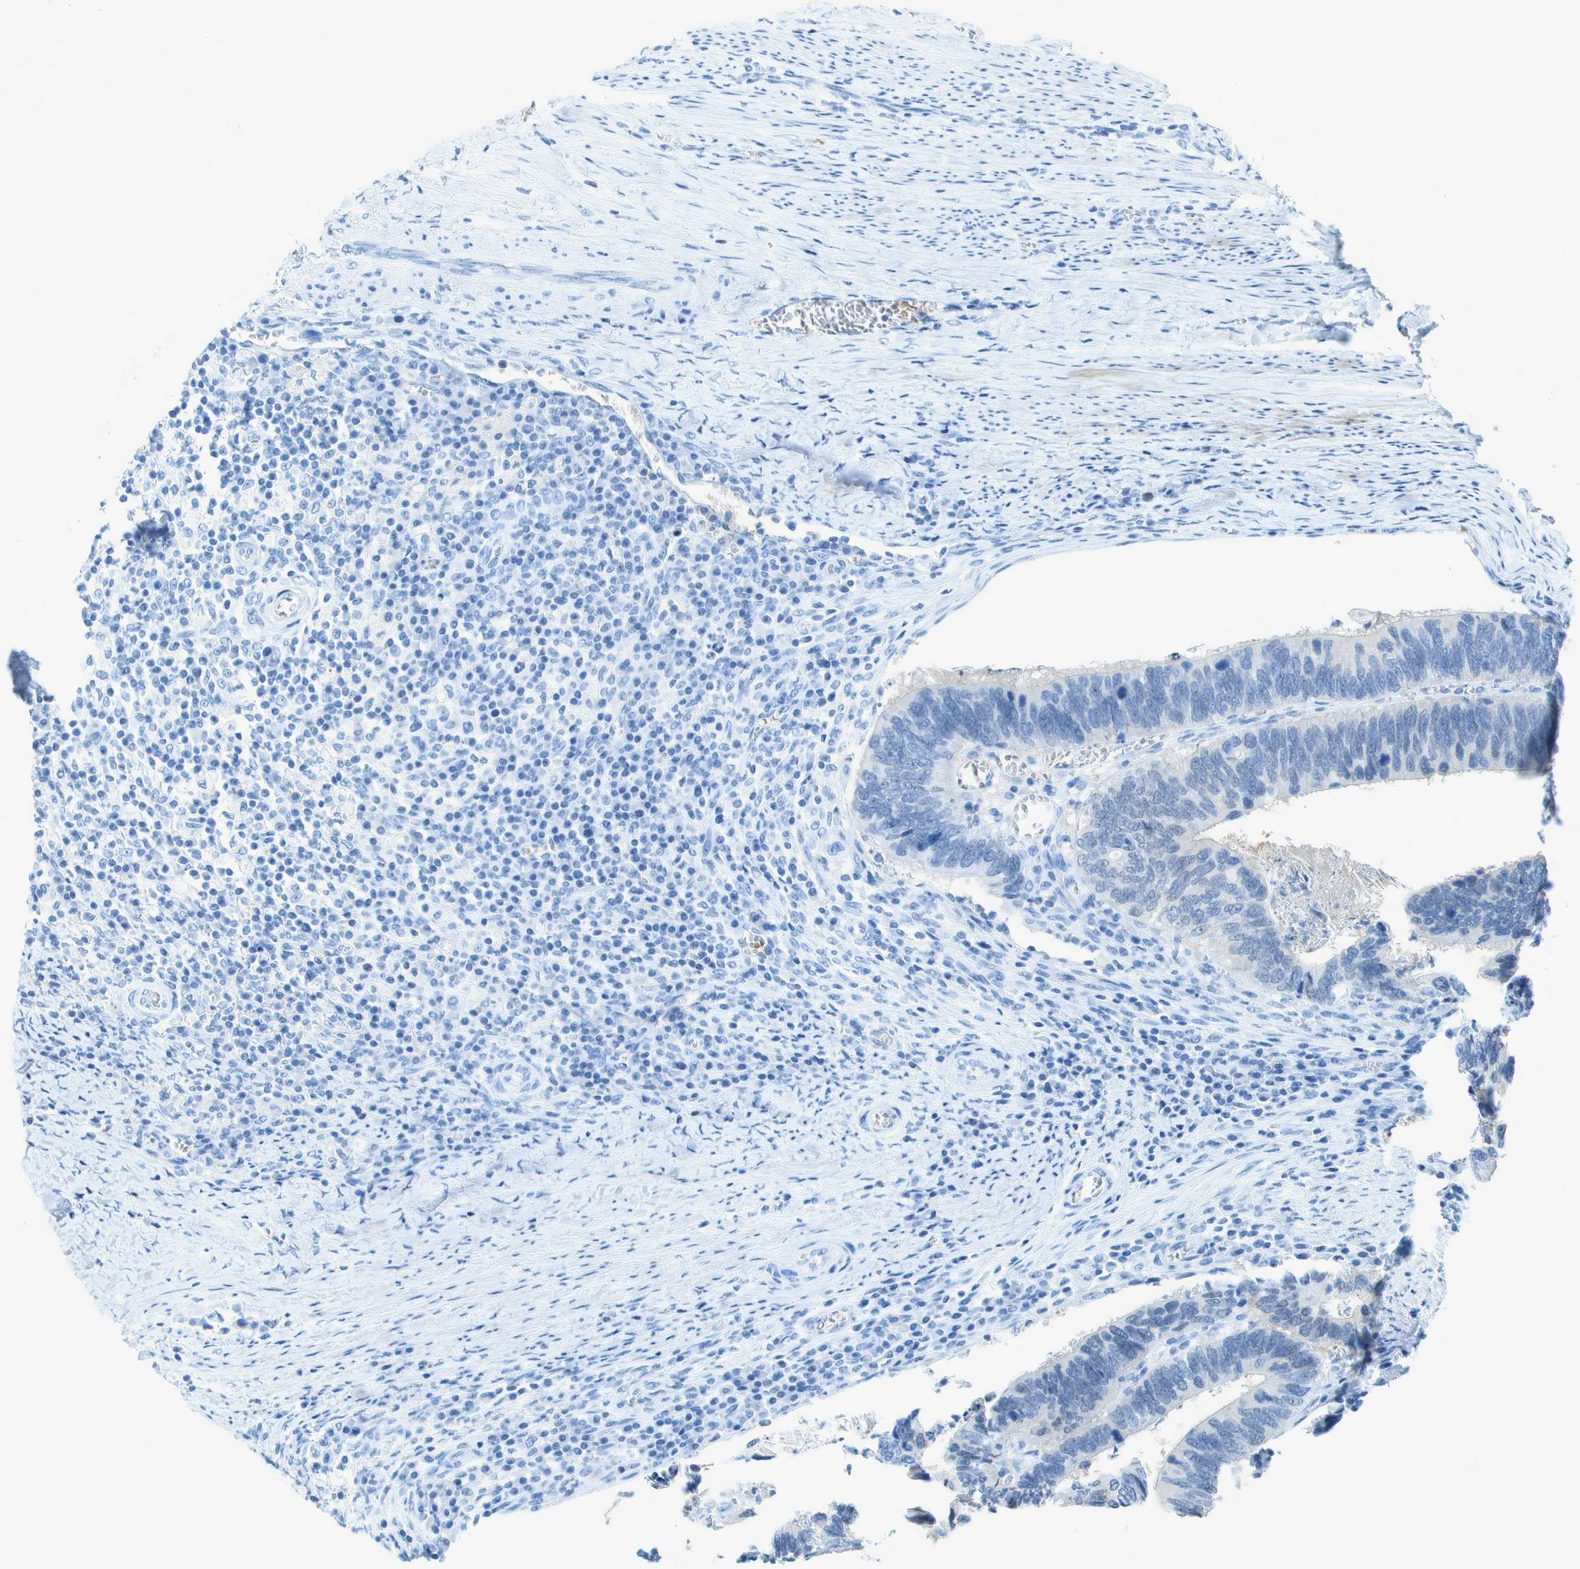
{"staining": {"intensity": "negative", "quantity": "none", "location": "none"}, "tissue": "colorectal cancer", "cell_type": "Tumor cells", "image_type": "cancer", "snomed": [{"axis": "morphology", "description": "Adenocarcinoma, NOS"}, {"axis": "topography", "description": "Colon"}], "caption": "This is an immunohistochemistry micrograph of human colorectal adenocarcinoma. There is no expression in tumor cells.", "gene": "ASL", "patient": {"sex": "male", "age": 72}}